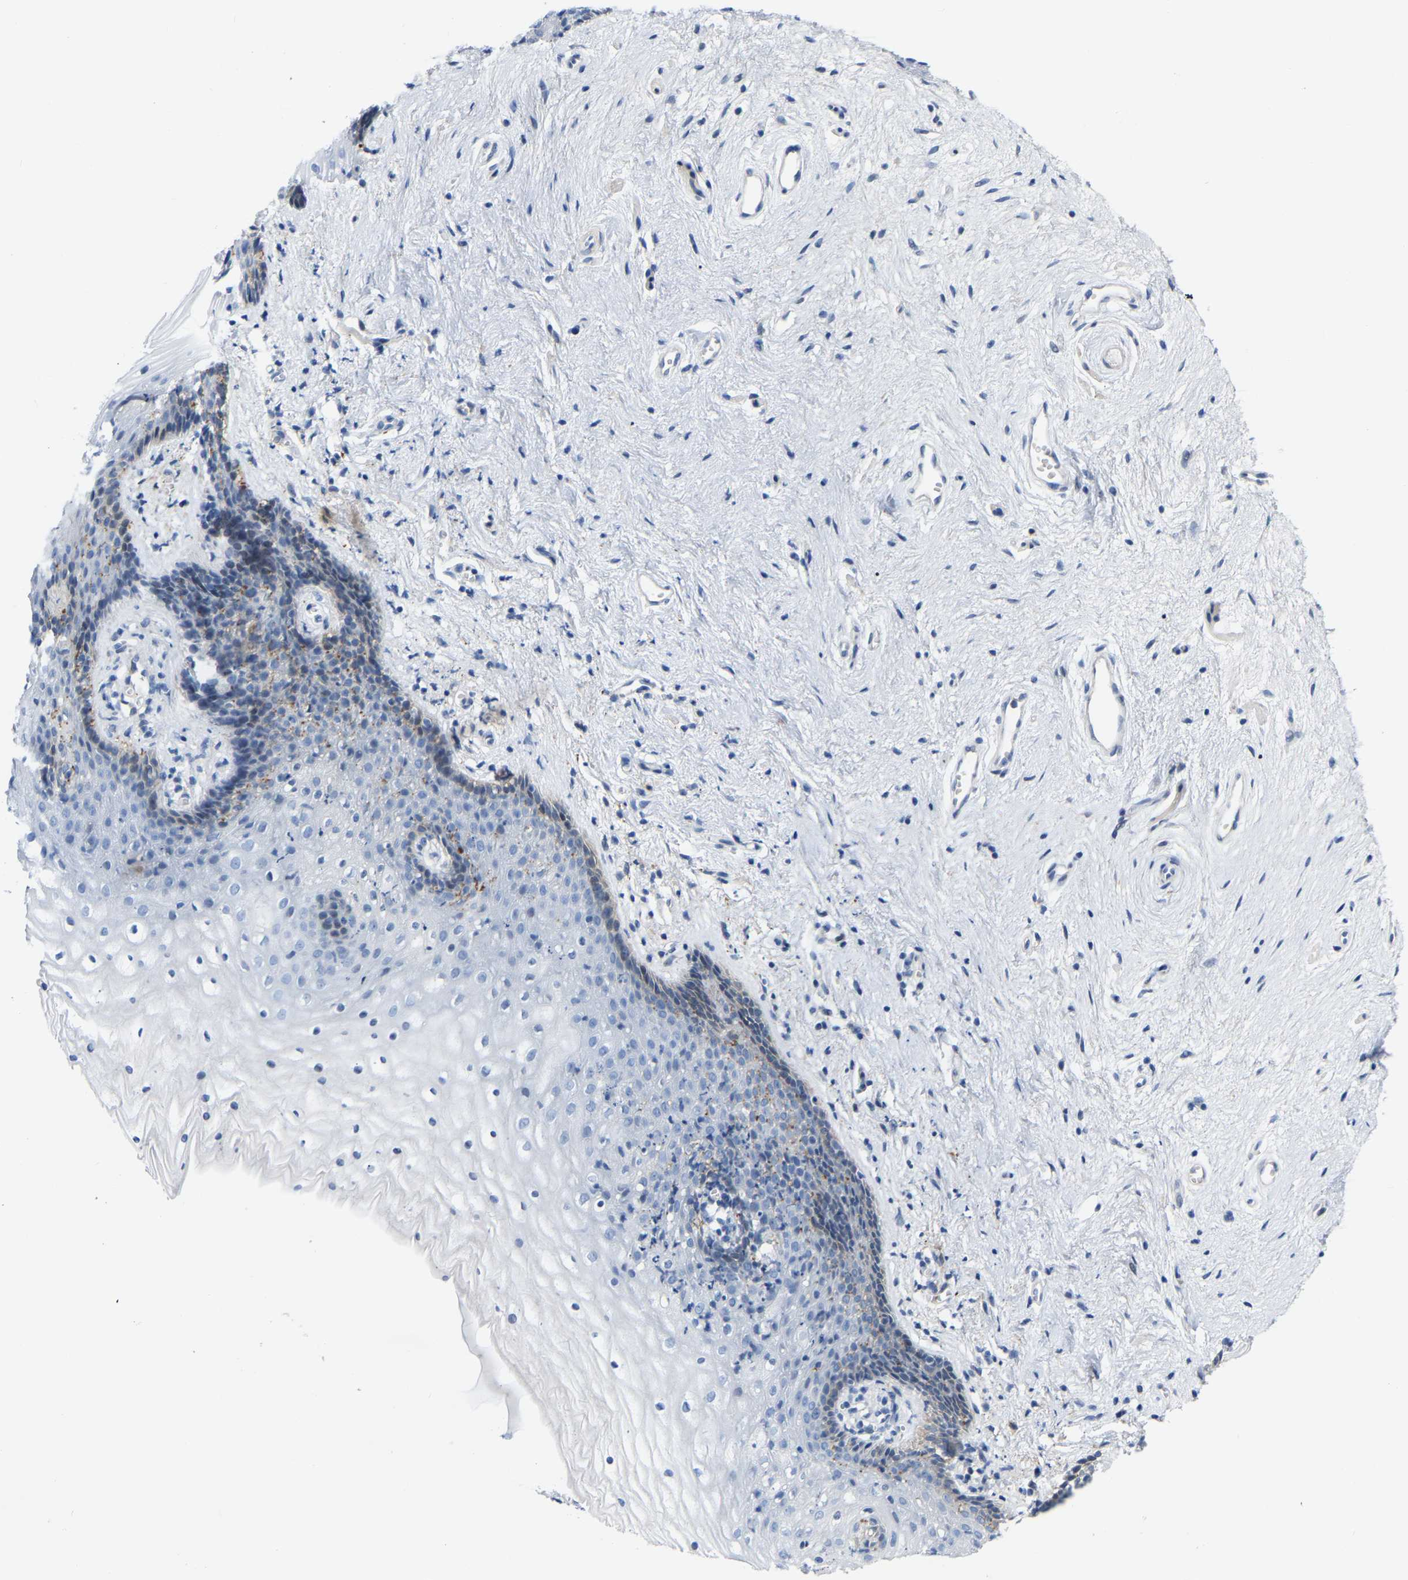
{"staining": {"intensity": "moderate", "quantity": "<25%", "location": "cytoplasmic/membranous"}, "tissue": "vagina", "cell_type": "Squamous epithelial cells", "image_type": "normal", "snomed": [{"axis": "morphology", "description": "Normal tissue, NOS"}, {"axis": "topography", "description": "Vagina"}], "caption": "Moderate cytoplasmic/membranous protein expression is identified in approximately <25% of squamous epithelial cells in vagina. The staining is performed using DAB (3,3'-diaminobenzidine) brown chromogen to label protein expression. The nuclei are counter-stained blue using hematoxylin.", "gene": "ABTB2", "patient": {"sex": "female", "age": 44}}